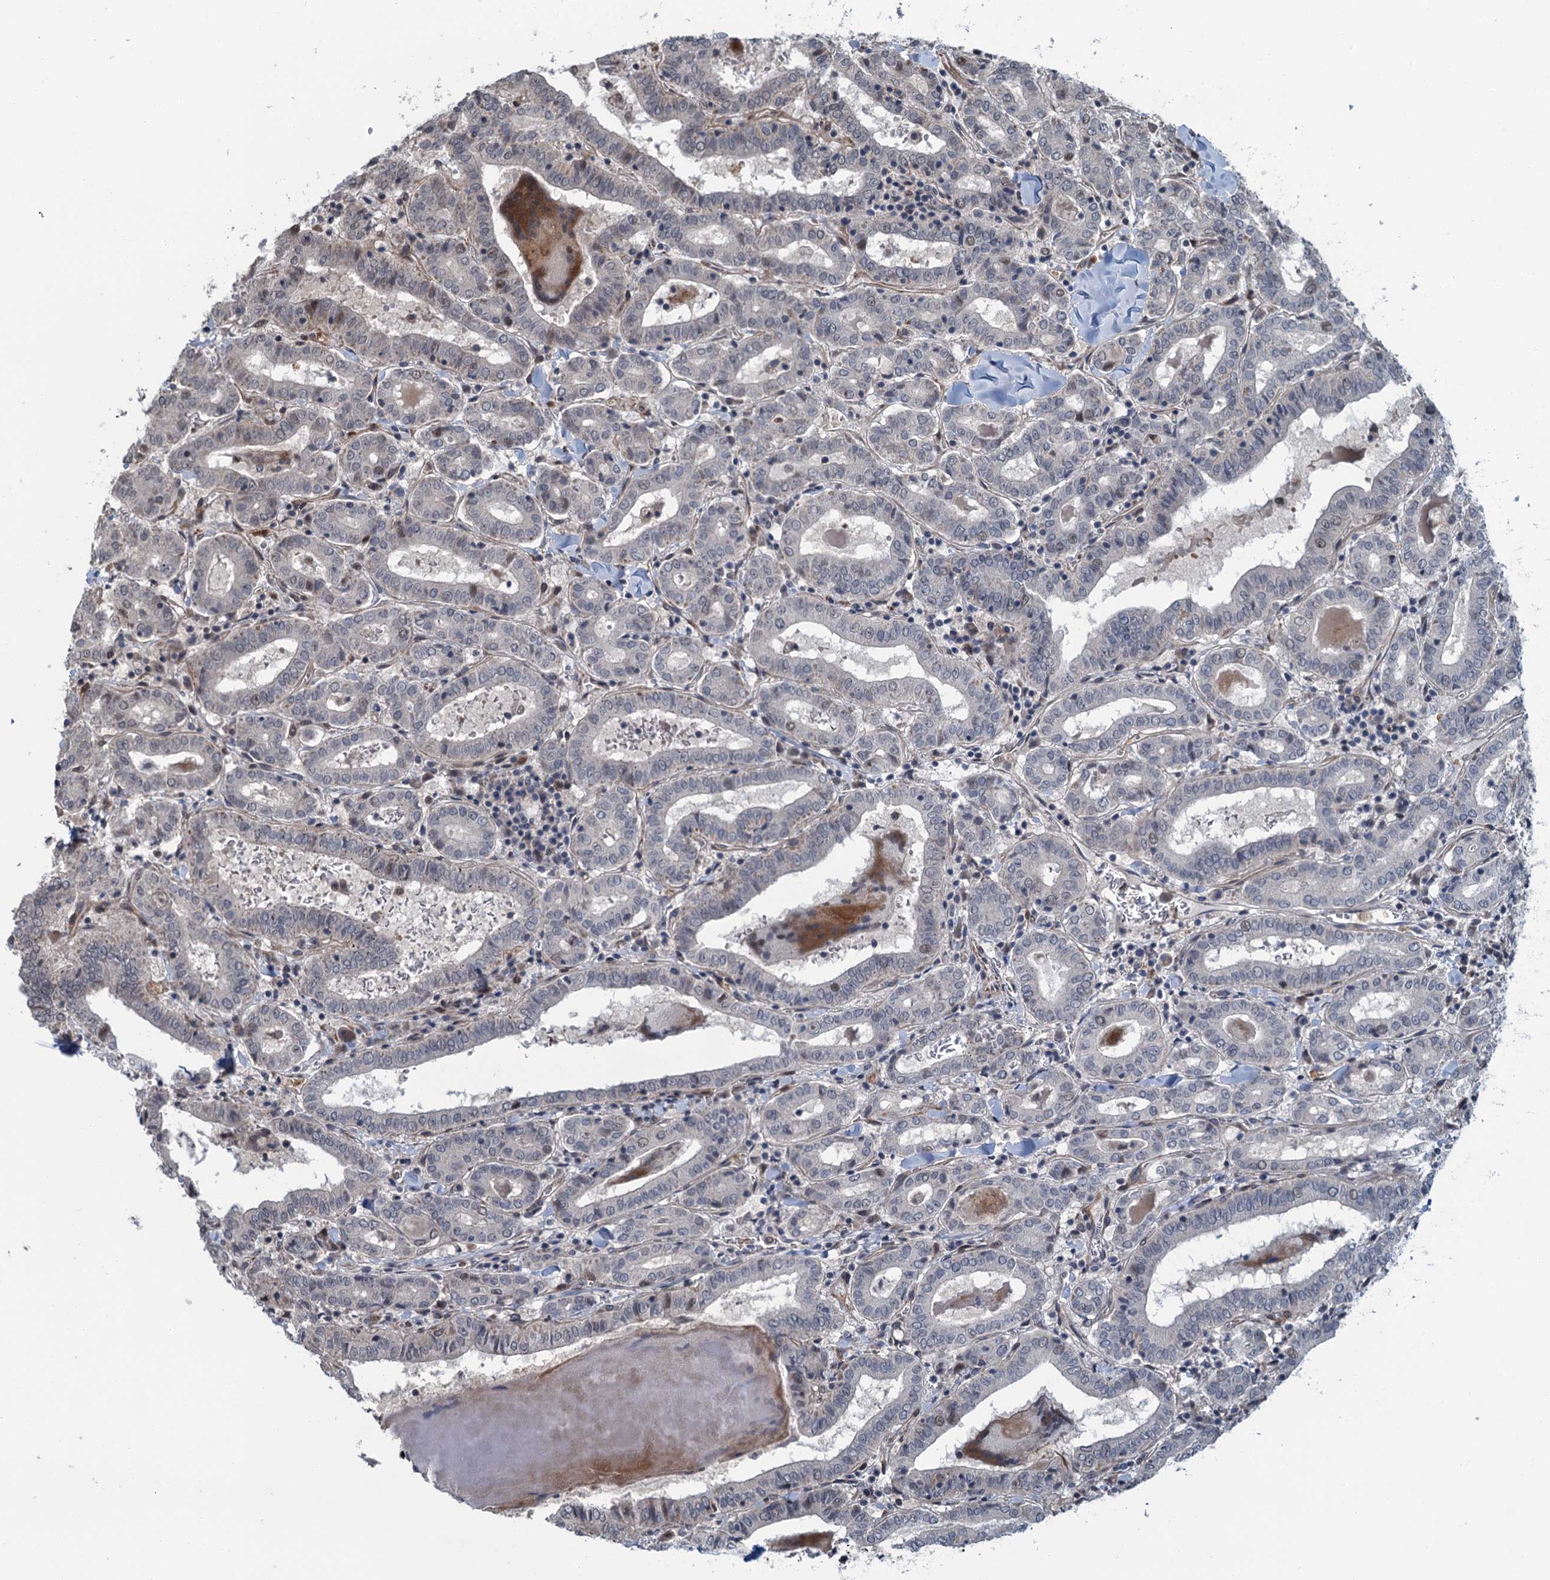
{"staining": {"intensity": "negative", "quantity": "none", "location": "none"}, "tissue": "thyroid cancer", "cell_type": "Tumor cells", "image_type": "cancer", "snomed": [{"axis": "morphology", "description": "Papillary adenocarcinoma, NOS"}, {"axis": "topography", "description": "Thyroid gland"}], "caption": "Immunohistochemical staining of human thyroid cancer reveals no significant staining in tumor cells.", "gene": "WHAMM", "patient": {"sex": "female", "age": 72}}